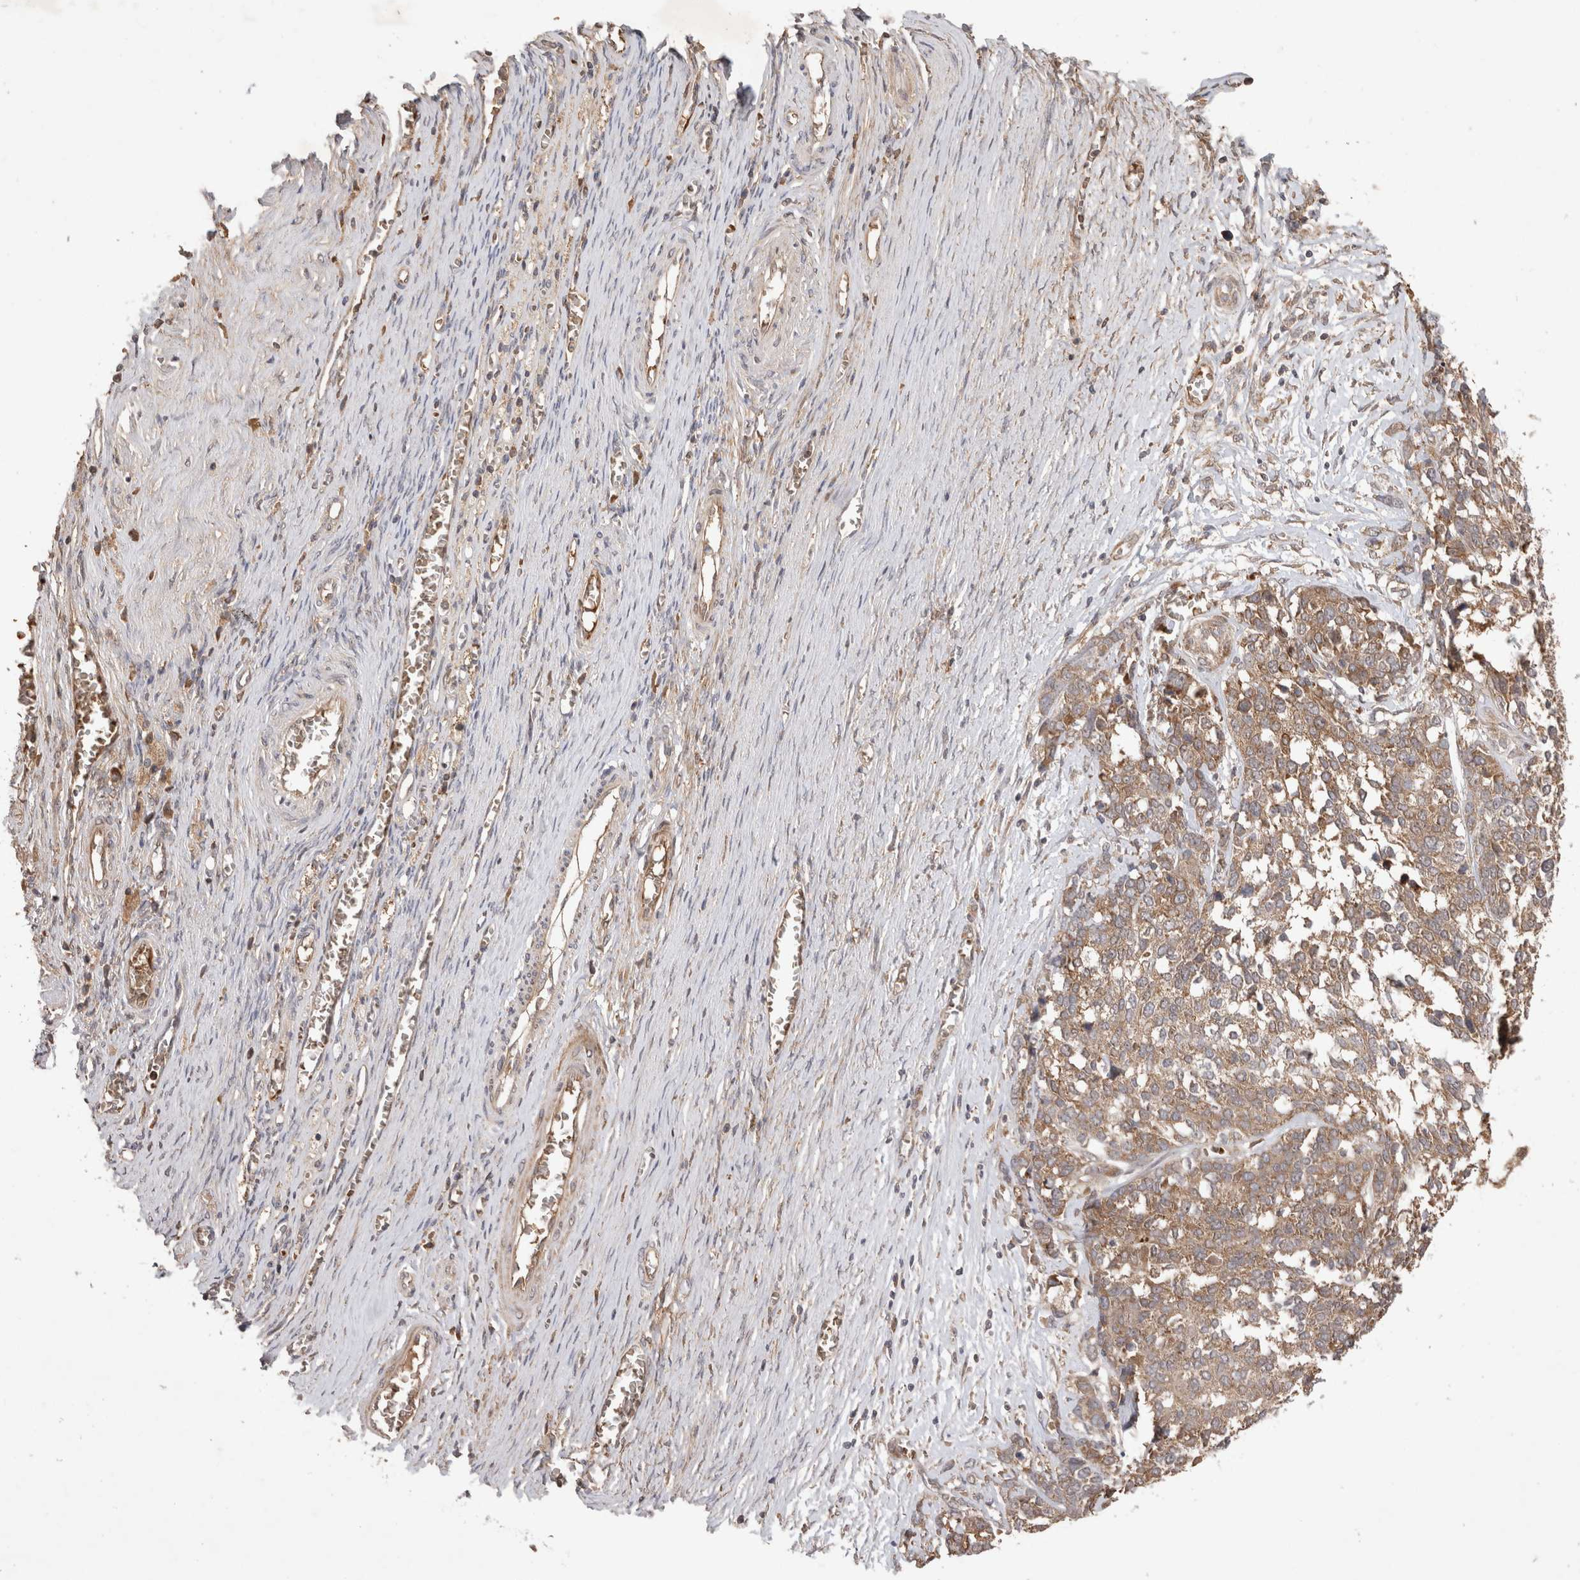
{"staining": {"intensity": "moderate", "quantity": ">75%", "location": "cytoplasmic/membranous"}, "tissue": "ovarian cancer", "cell_type": "Tumor cells", "image_type": "cancer", "snomed": [{"axis": "morphology", "description": "Cystadenocarcinoma, serous, NOS"}, {"axis": "topography", "description": "Ovary"}], "caption": "Immunohistochemistry (IHC) image of human serous cystadenocarcinoma (ovarian) stained for a protein (brown), which demonstrates medium levels of moderate cytoplasmic/membranous expression in approximately >75% of tumor cells.", "gene": "FAM221A", "patient": {"sex": "female", "age": 44}}